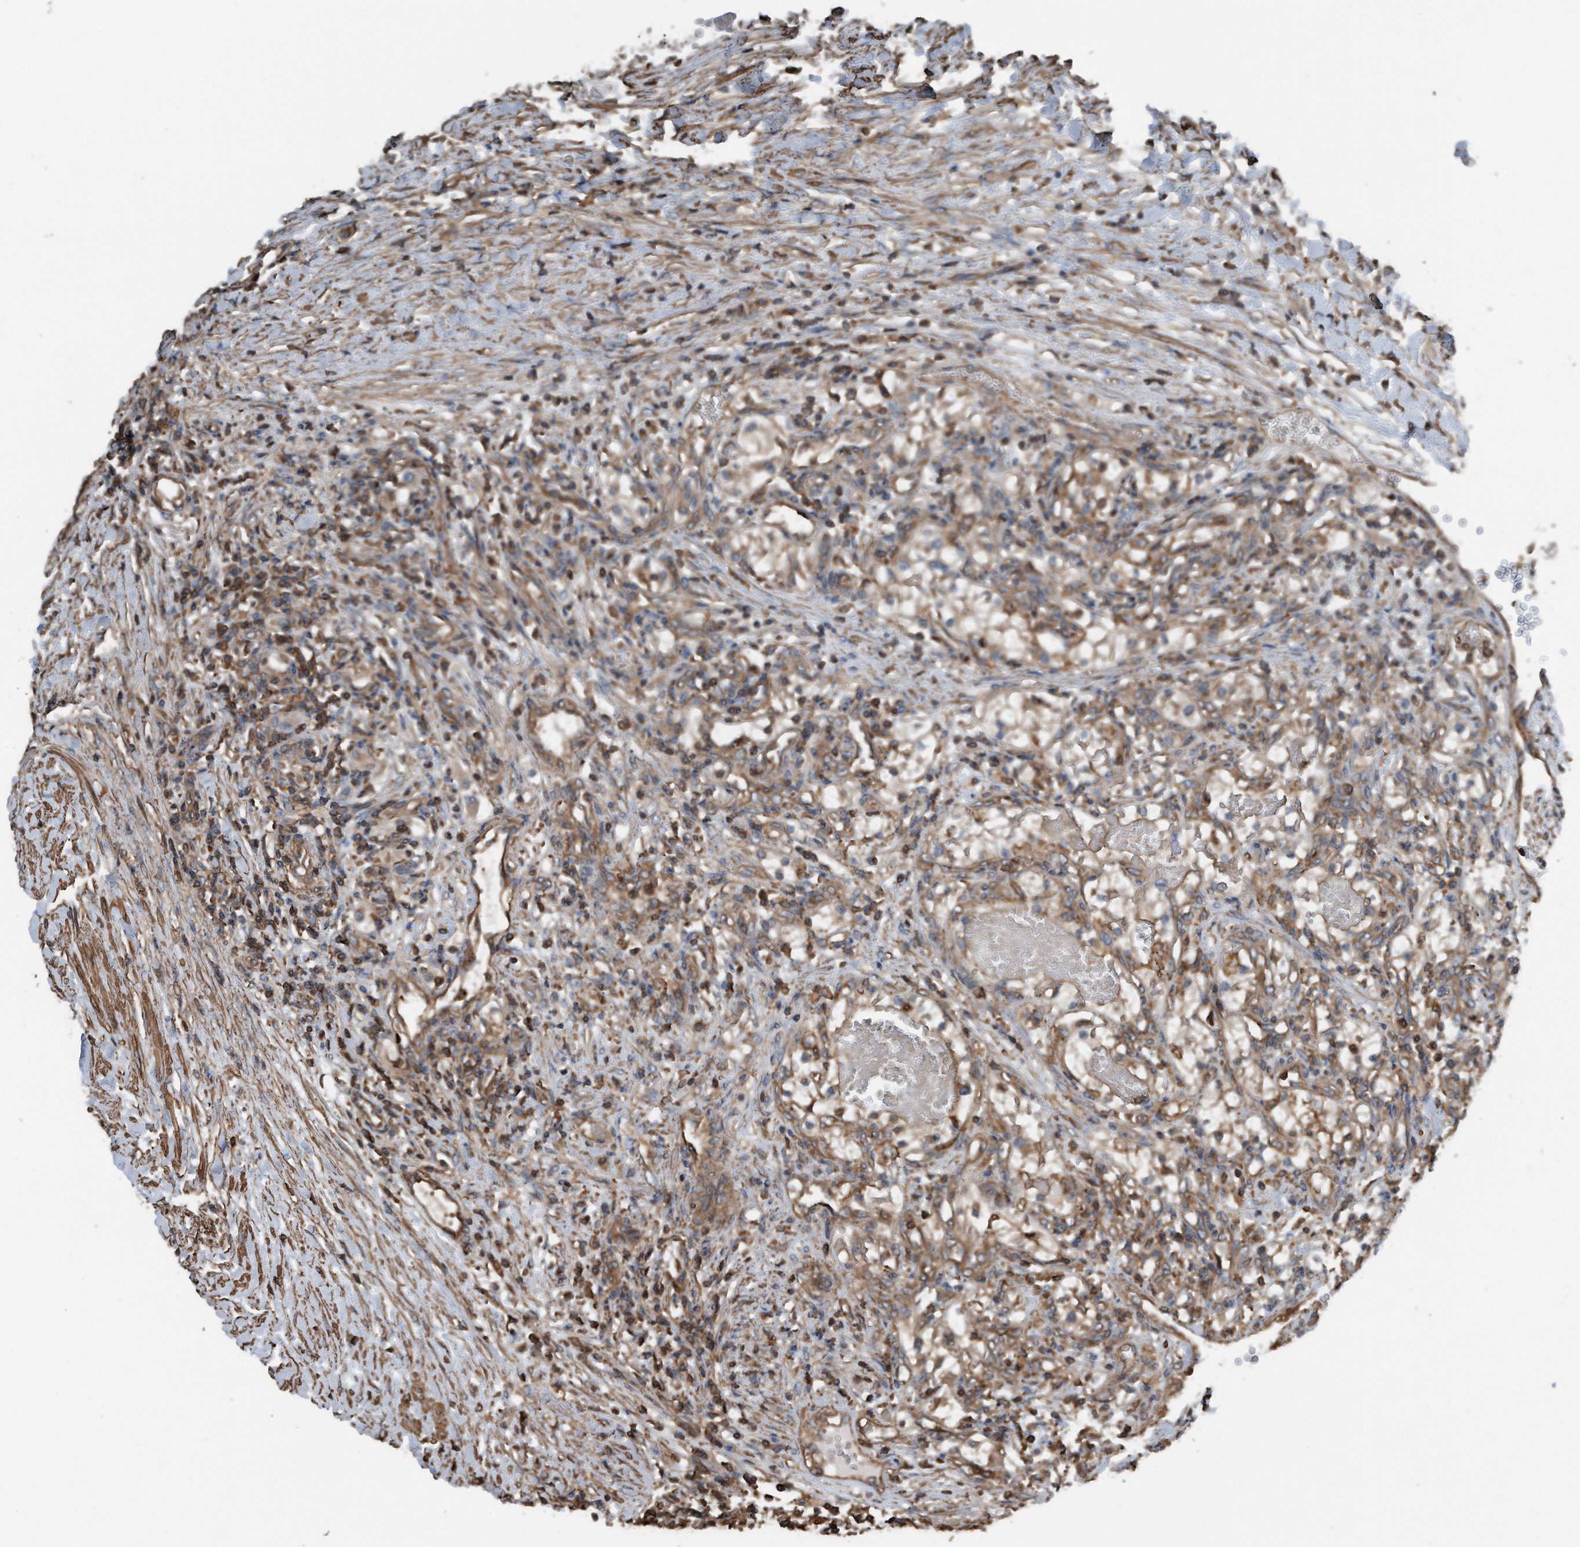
{"staining": {"intensity": "negative", "quantity": "none", "location": "none"}, "tissue": "renal cancer", "cell_type": "Tumor cells", "image_type": "cancer", "snomed": [{"axis": "morphology", "description": "Normal tissue, NOS"}, {"axis": "morphology", "description": "Adenocarcinoma, NOS"}, {"axis": "topography", "description": "Kidney"}], "caption": "Adenocarcinoma (renal) was stained to show a protein in brown. There is no significant positivity in tumor cells. Nuclei are stained in blue.", "gene": "RSPO3", "patient": {"sex": "male", "age": 68}}